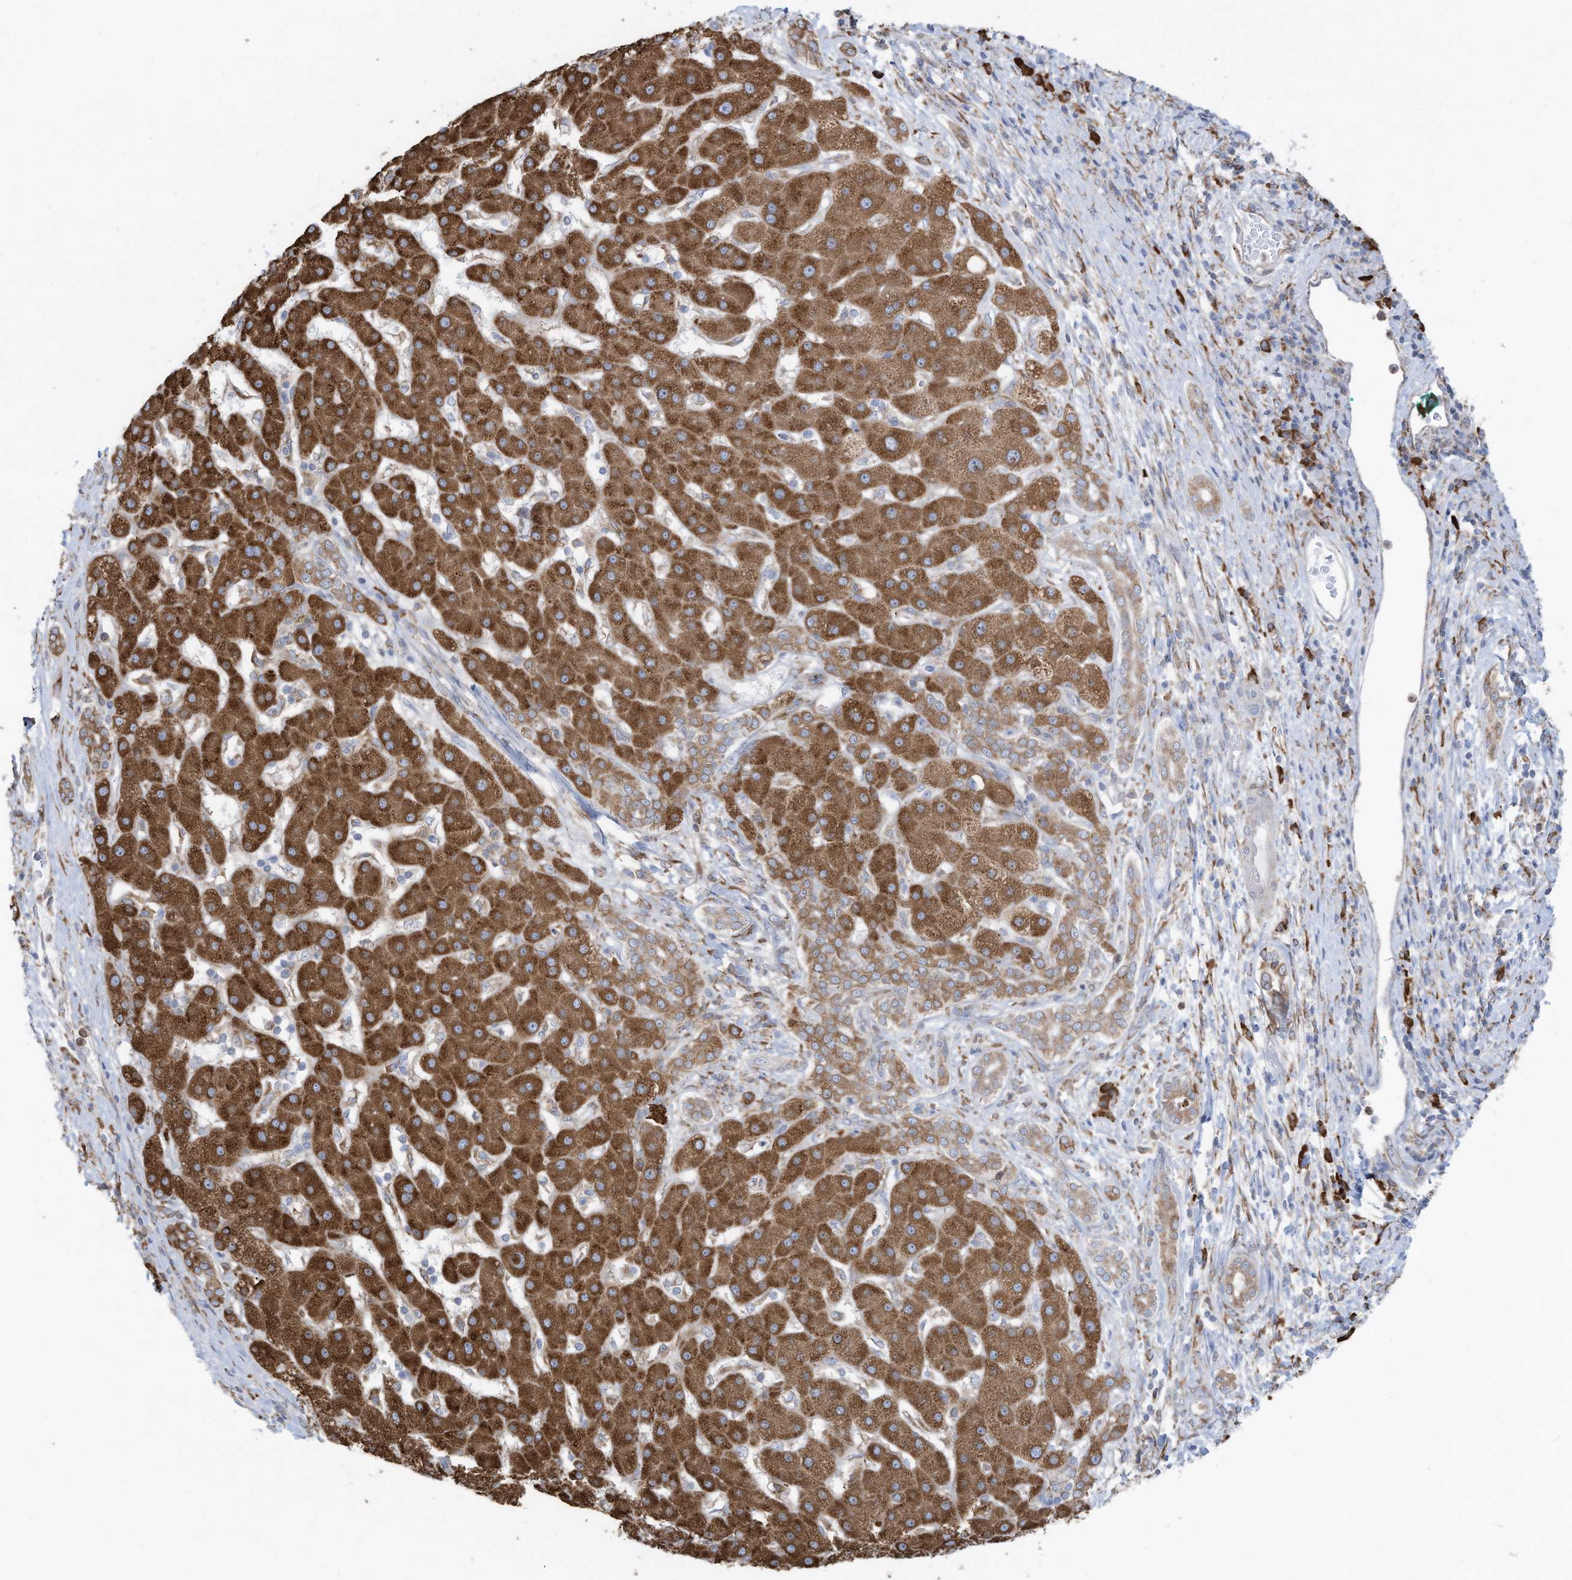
{"staining": {"intensity": "moderate", "quantity": ">75%", "location": "cytoplasmic/membranous"}, "tissue": "liver cancer", "cell_type": "Tumor cells", "image_type": "cancer", "snomed": [{"axis": "morphology", "description": "Carcinoma, Hepatocellular, NOS"}, {"axis": "topography", "description": "Liver"}], "caption": "Immunohistochemistry (IHC) of hepatocellular carcinoma (liver) displays medium levels of moderate cytoplasmic/membranous expression in approximately >75% of tumor cells. (Brightfield microscopy of DAB IHC at high magnification).", "gene": "ZNF354C", "patient": {"sex": "male", "age": 65}}